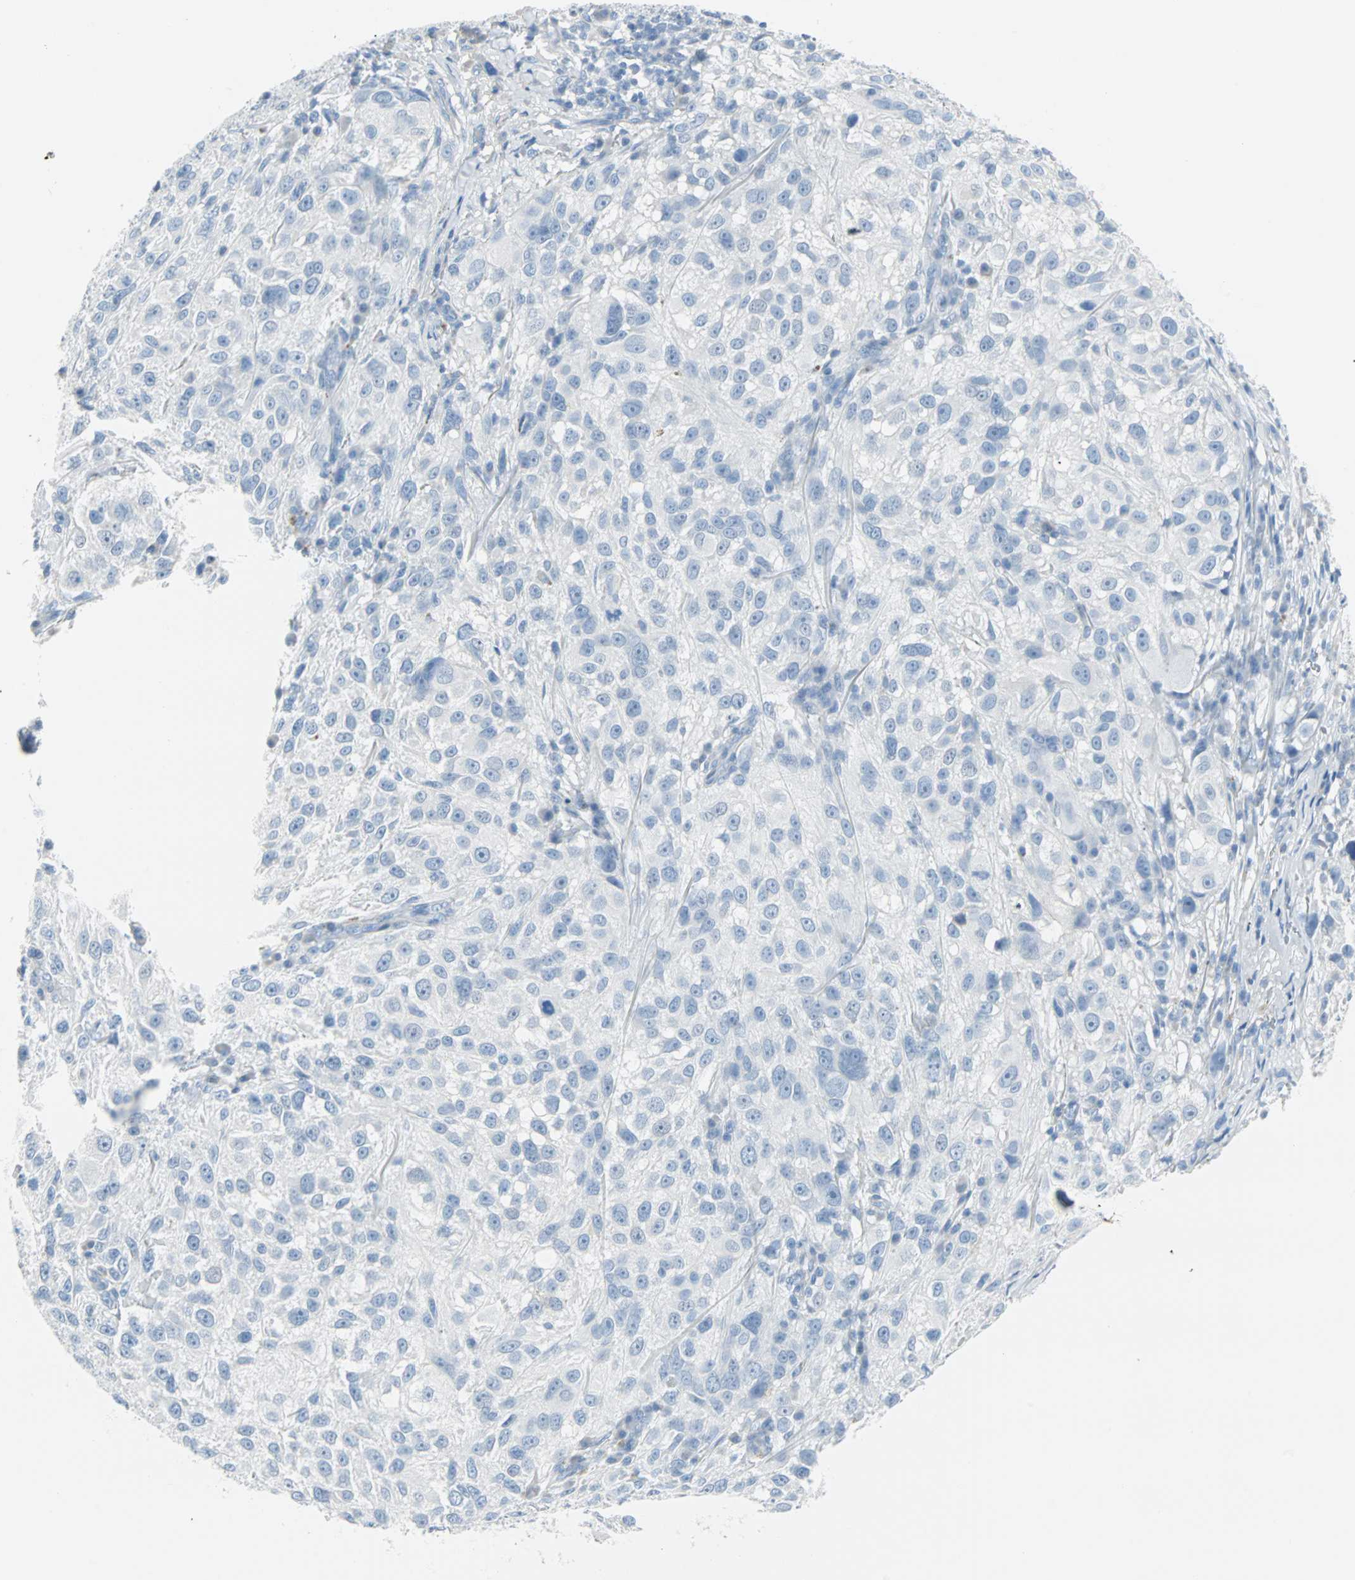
{"staining": {"intensity": "negative", "quantity": "none", "location": "none"}, "tissue": "melanoma", "cell_type": "Tumor cells", "image_type": "cancer", "snomed": [{"axis": "morphology", "description": "Necrosis, NOS"}, {"axis": "morphology", "description": "Malignant melanoma, NOS"}, {"axis": "topography", "description": "Skin"}], "caption": "The immunohistochemistry (IHC) histopathology image has no significant positivity in tumor cells of malignant melanoma tissue.", "gene": "STX1A", "patient": {"sex": "female", "age": 87}}